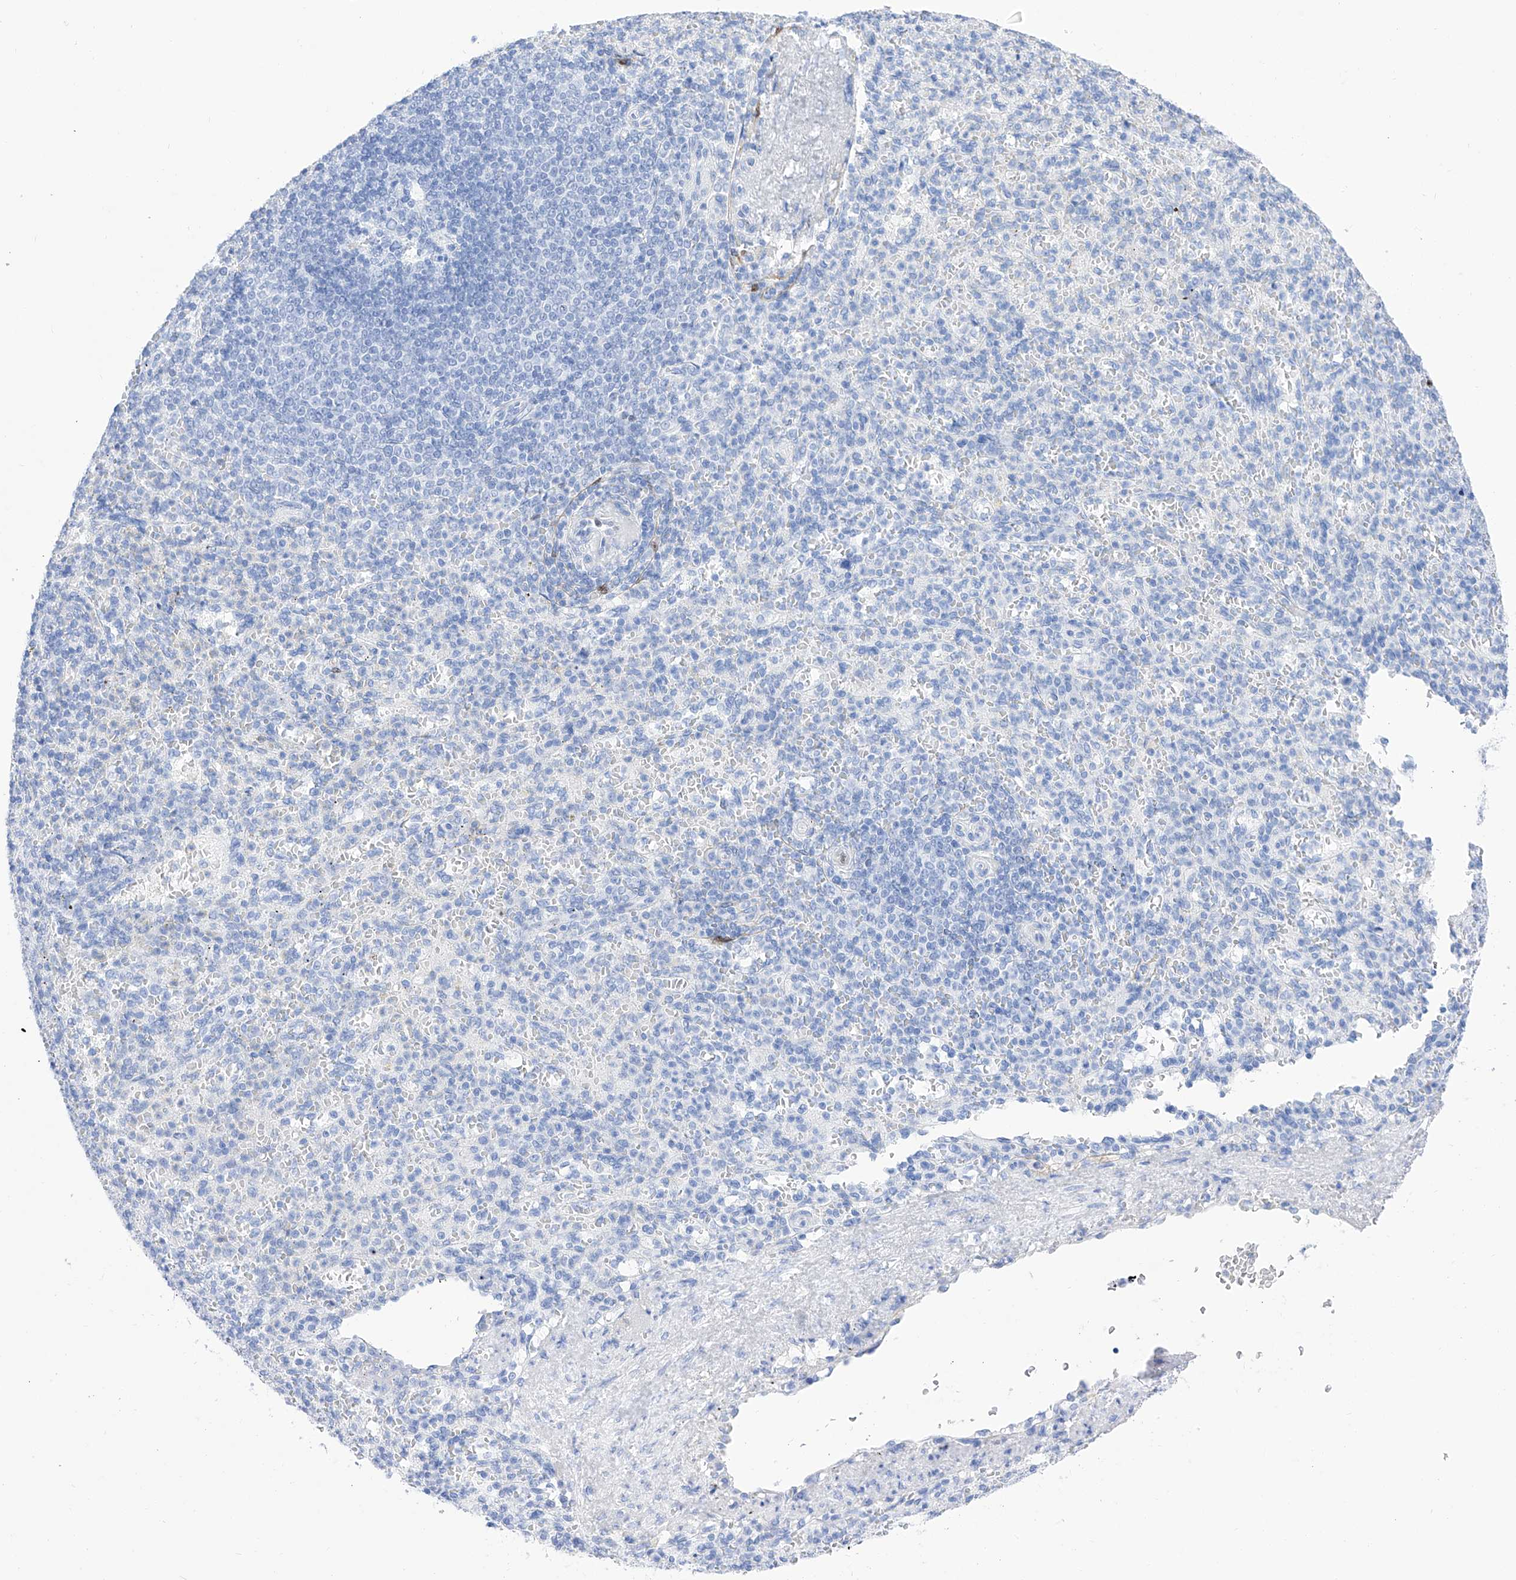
{"staining": {"intensity": "negative", "quantity": "none", "location": "none"}, "tissue": "spleen", "cell_type": "Cells in red pulp", "image_type": "normal", "snomed": [{"axis": "morphology", "description": "Normal tissue, NOS"}, {"axis": "topography", "description": "Spleen"}], "caption": "This is an immunohistochemistry micrograph of unremarkable human spleen. There is no expression in cells in red pulp.", "gene": "TRPC7", "patient": {"sex": "female", "age": 74}}